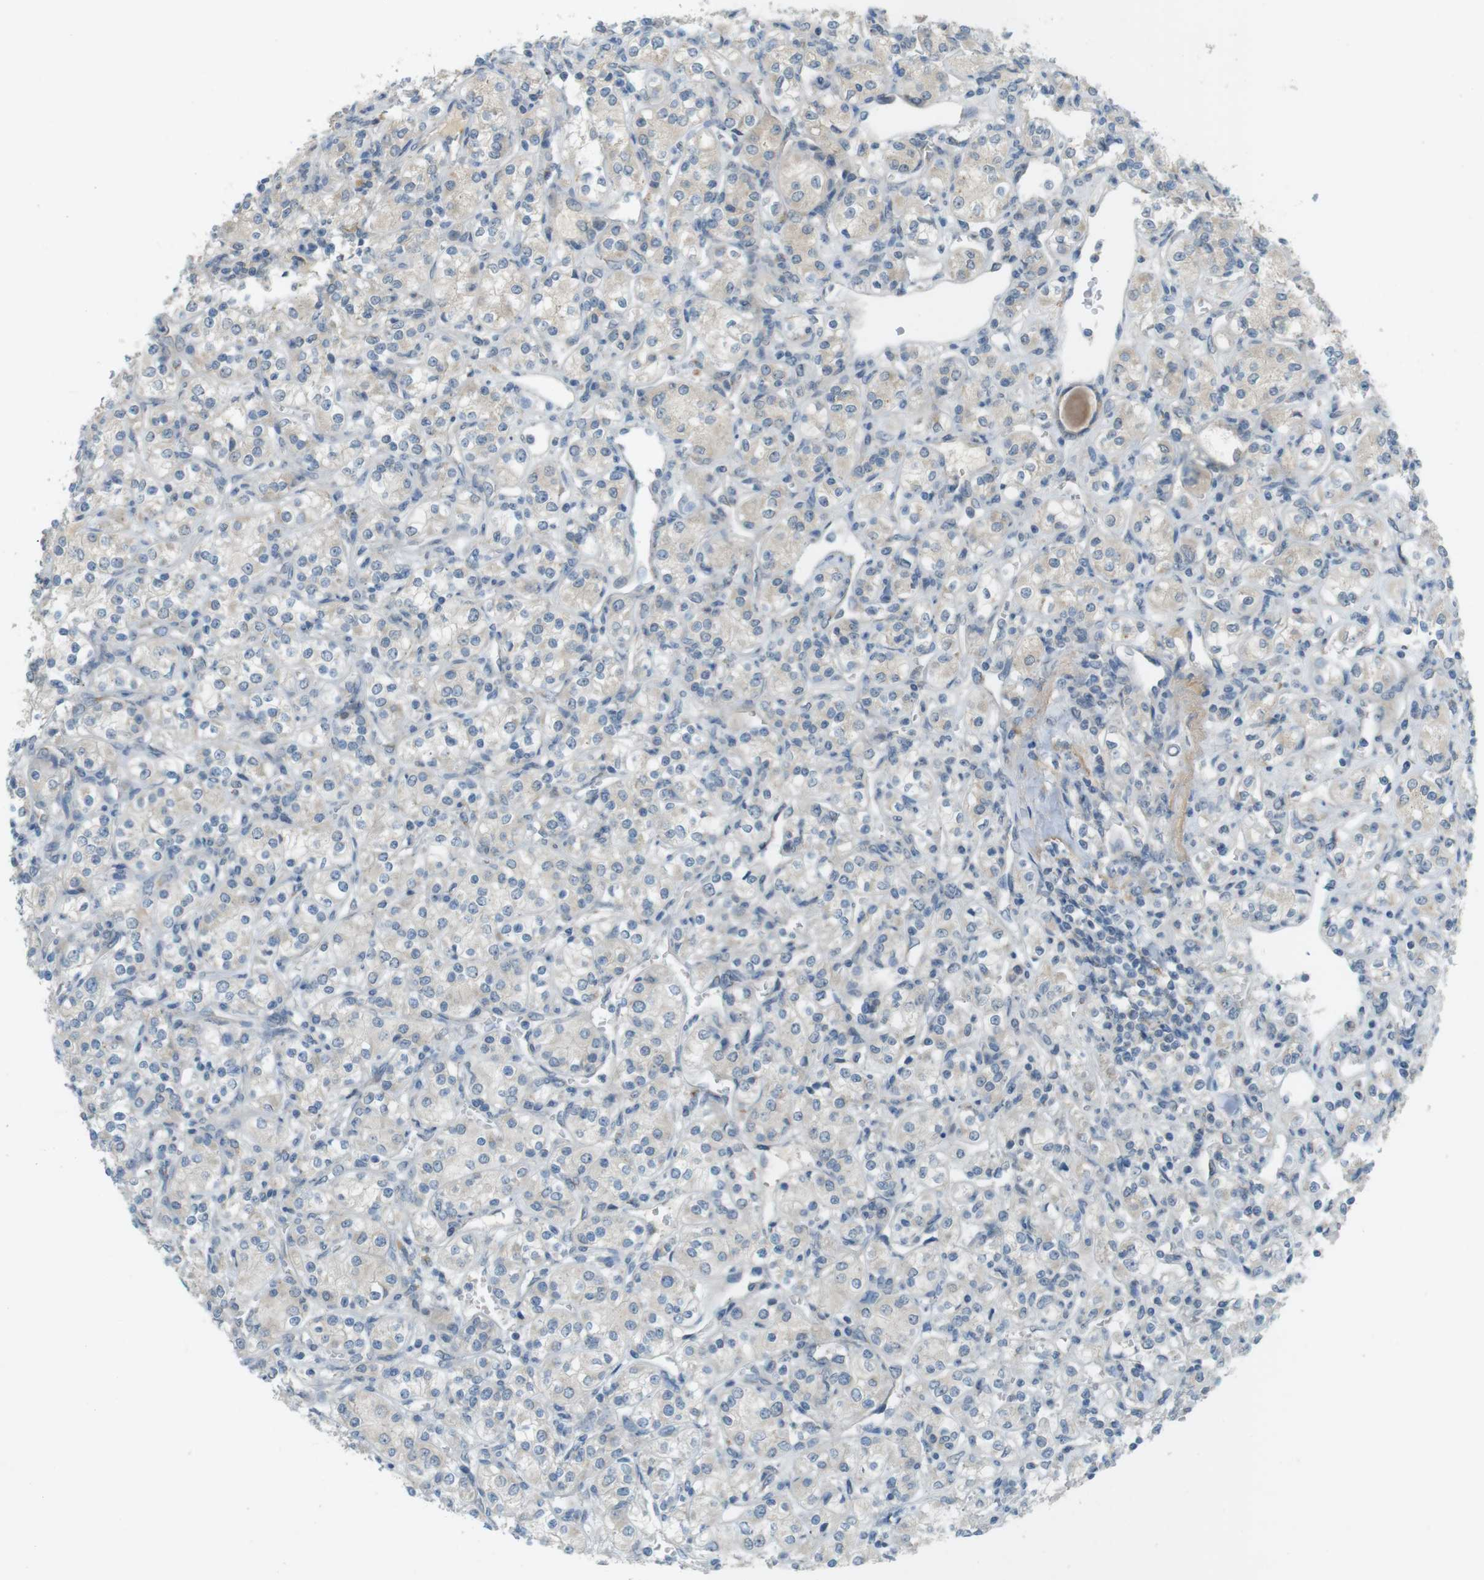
{"staining": {"intensity": "negative", "quantity": "none", "location": "none"}, "tissue": "renal cancer", "cell_type": "Tumor cells", "image_type": "cancer", "snomed": [{"axis": "morphology", "description": "Adenocarcinoma, NOS"}, {"axis": "topography", "description": "Kidney"}], "caption": "Immunohistochemistry image of neoplastic tissue: human adenocarcinoma (renal) stained with DAB (3,3'-diaminobenzidine) demonstrates no significant protein staining in tumor cells.", "gene": "UGT8", "patient": {"sex": "male", "age": 77}}